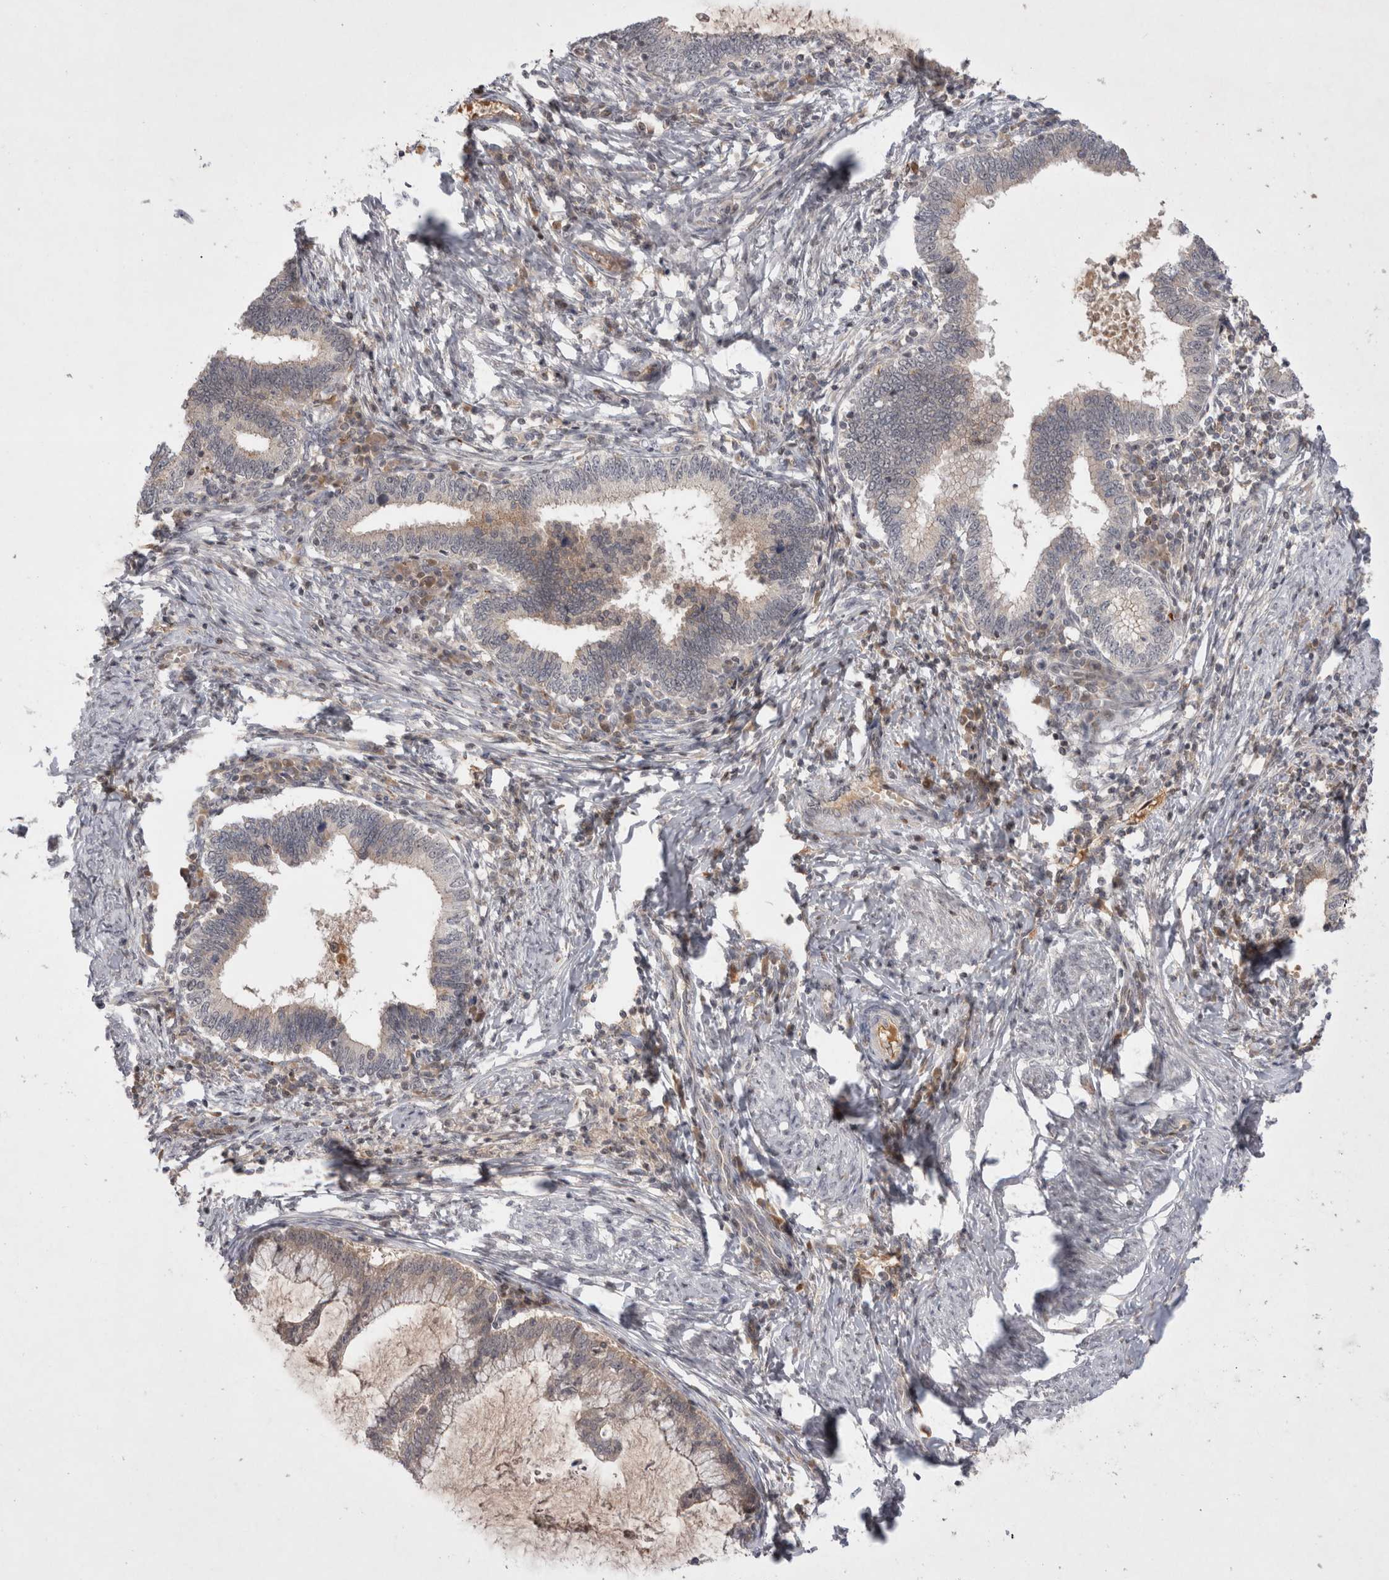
{"staining": {"intensity": "weak", "quantity": "25%-75%", "location": "cytoplasmic/membranous"}, "tissue": "cervical cancer", "cell_type": "Tumor cells", "image_type": "cancer", "snomed": [{"axis": "morphology", "description": "Adenocarcinoma, NOS"}, {"axis": "topography", "description": "Cervix"}], "caption": "A brown stain shows weak cytoplasmic/membranous staining of a protein in human cervical cancer (adenocarcinoma) tumor cells. (brown staining indicates protein expression, while blue staining denotes nuclei).", "gene": "PLEKHM1", "patient": {"sex": "female", "age": 36}}